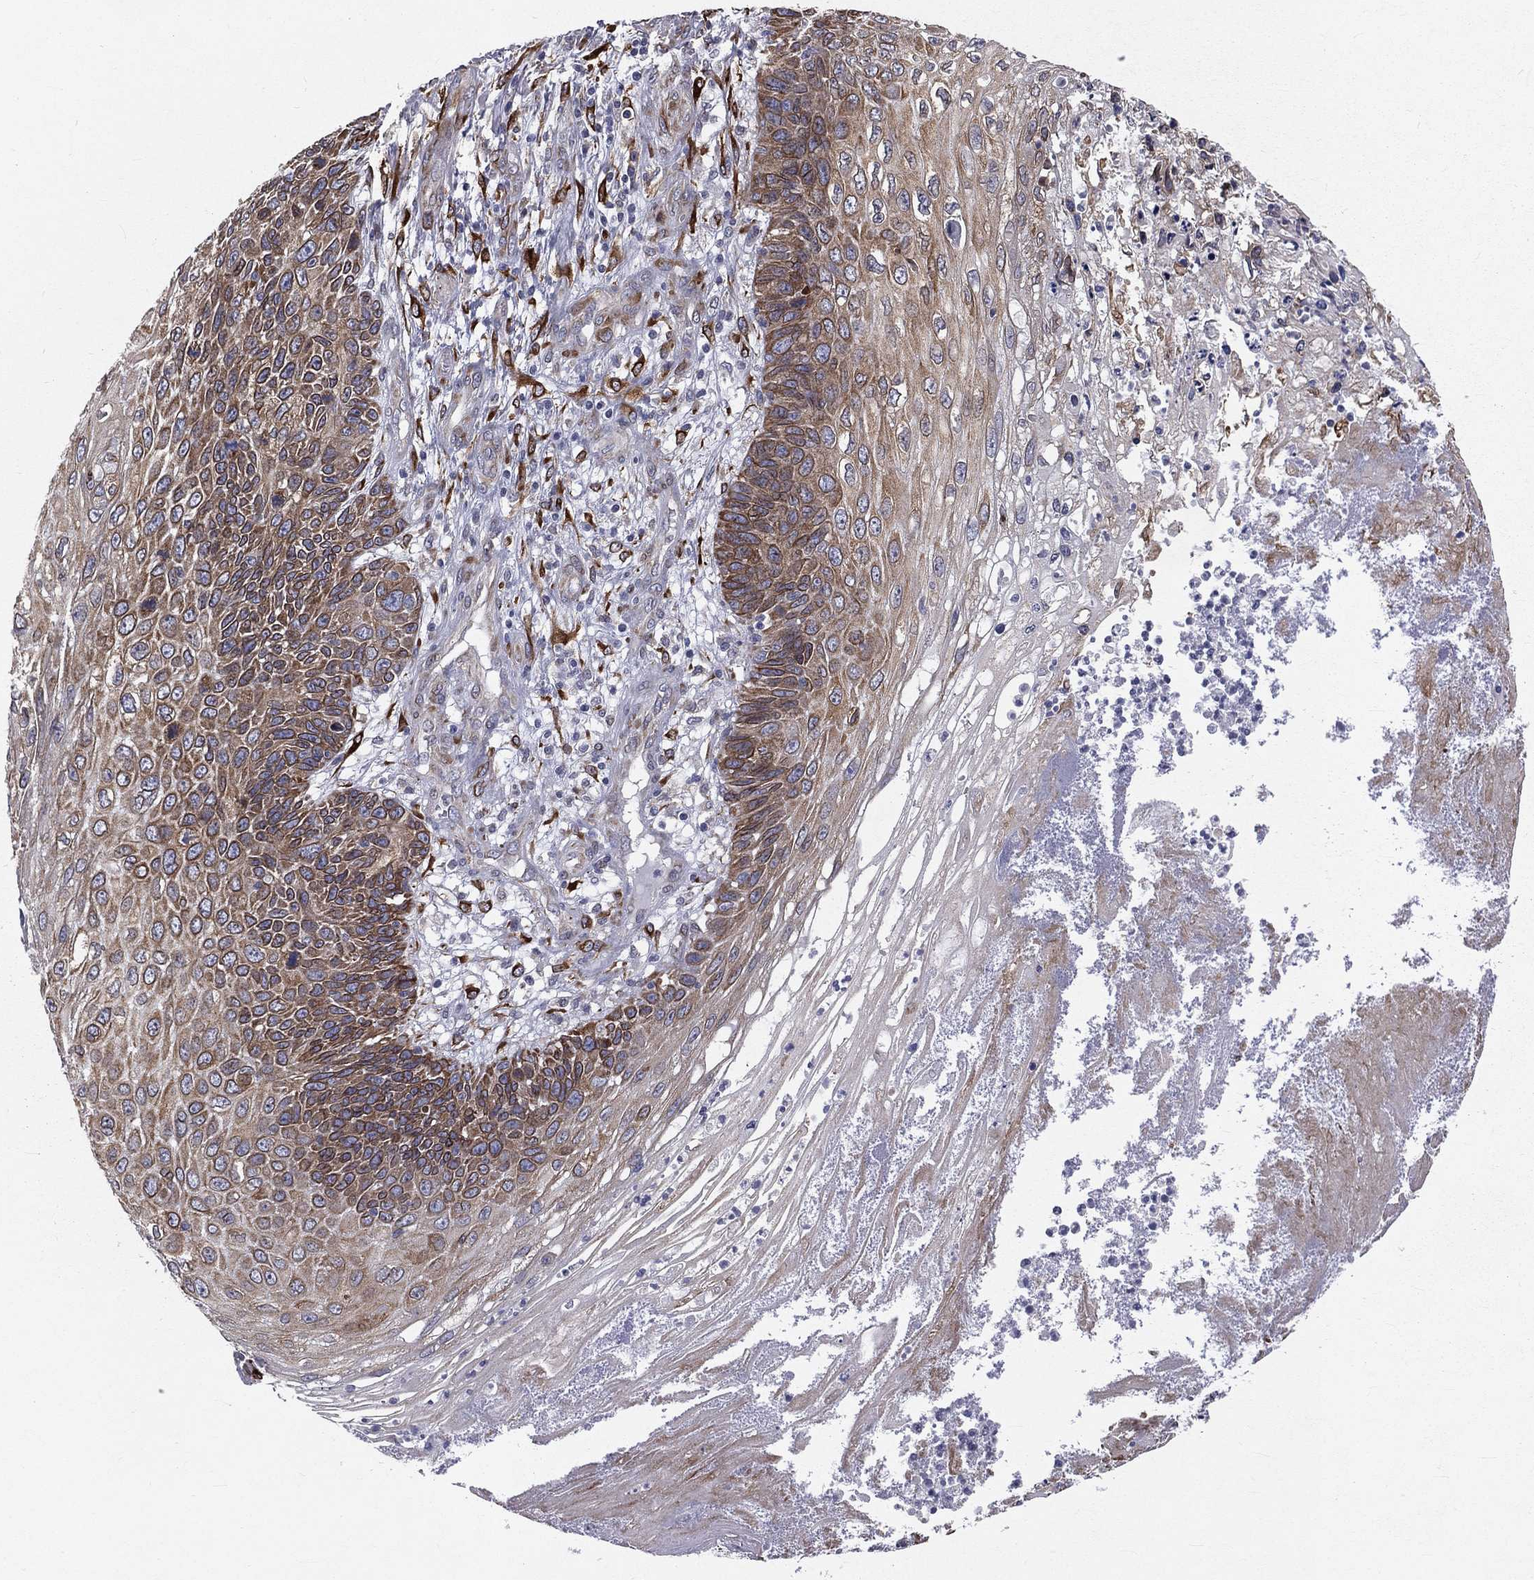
{"staining": {"intensity": "moderate", "quantity": "<25%", "location": "cytoplasmic/membranous"}, "tissue": "skin cancer", "cell_type": "Tumor cells", "image_type": "cancer", "snomed": [{"axis": "morphology", "description": "Squamous cell carcinoma, NOS"}, {"axis": "topography", "description": "Skin"}], "caption": "Immunohistochemical staining of human skin squamous cell carcinoma displays low levels of moderate cytoplasmic/membranous staining in approximately <25% of tumor cells.", "gene": "PGRMC1", "patient": {"sex": "male", "age": 92}}